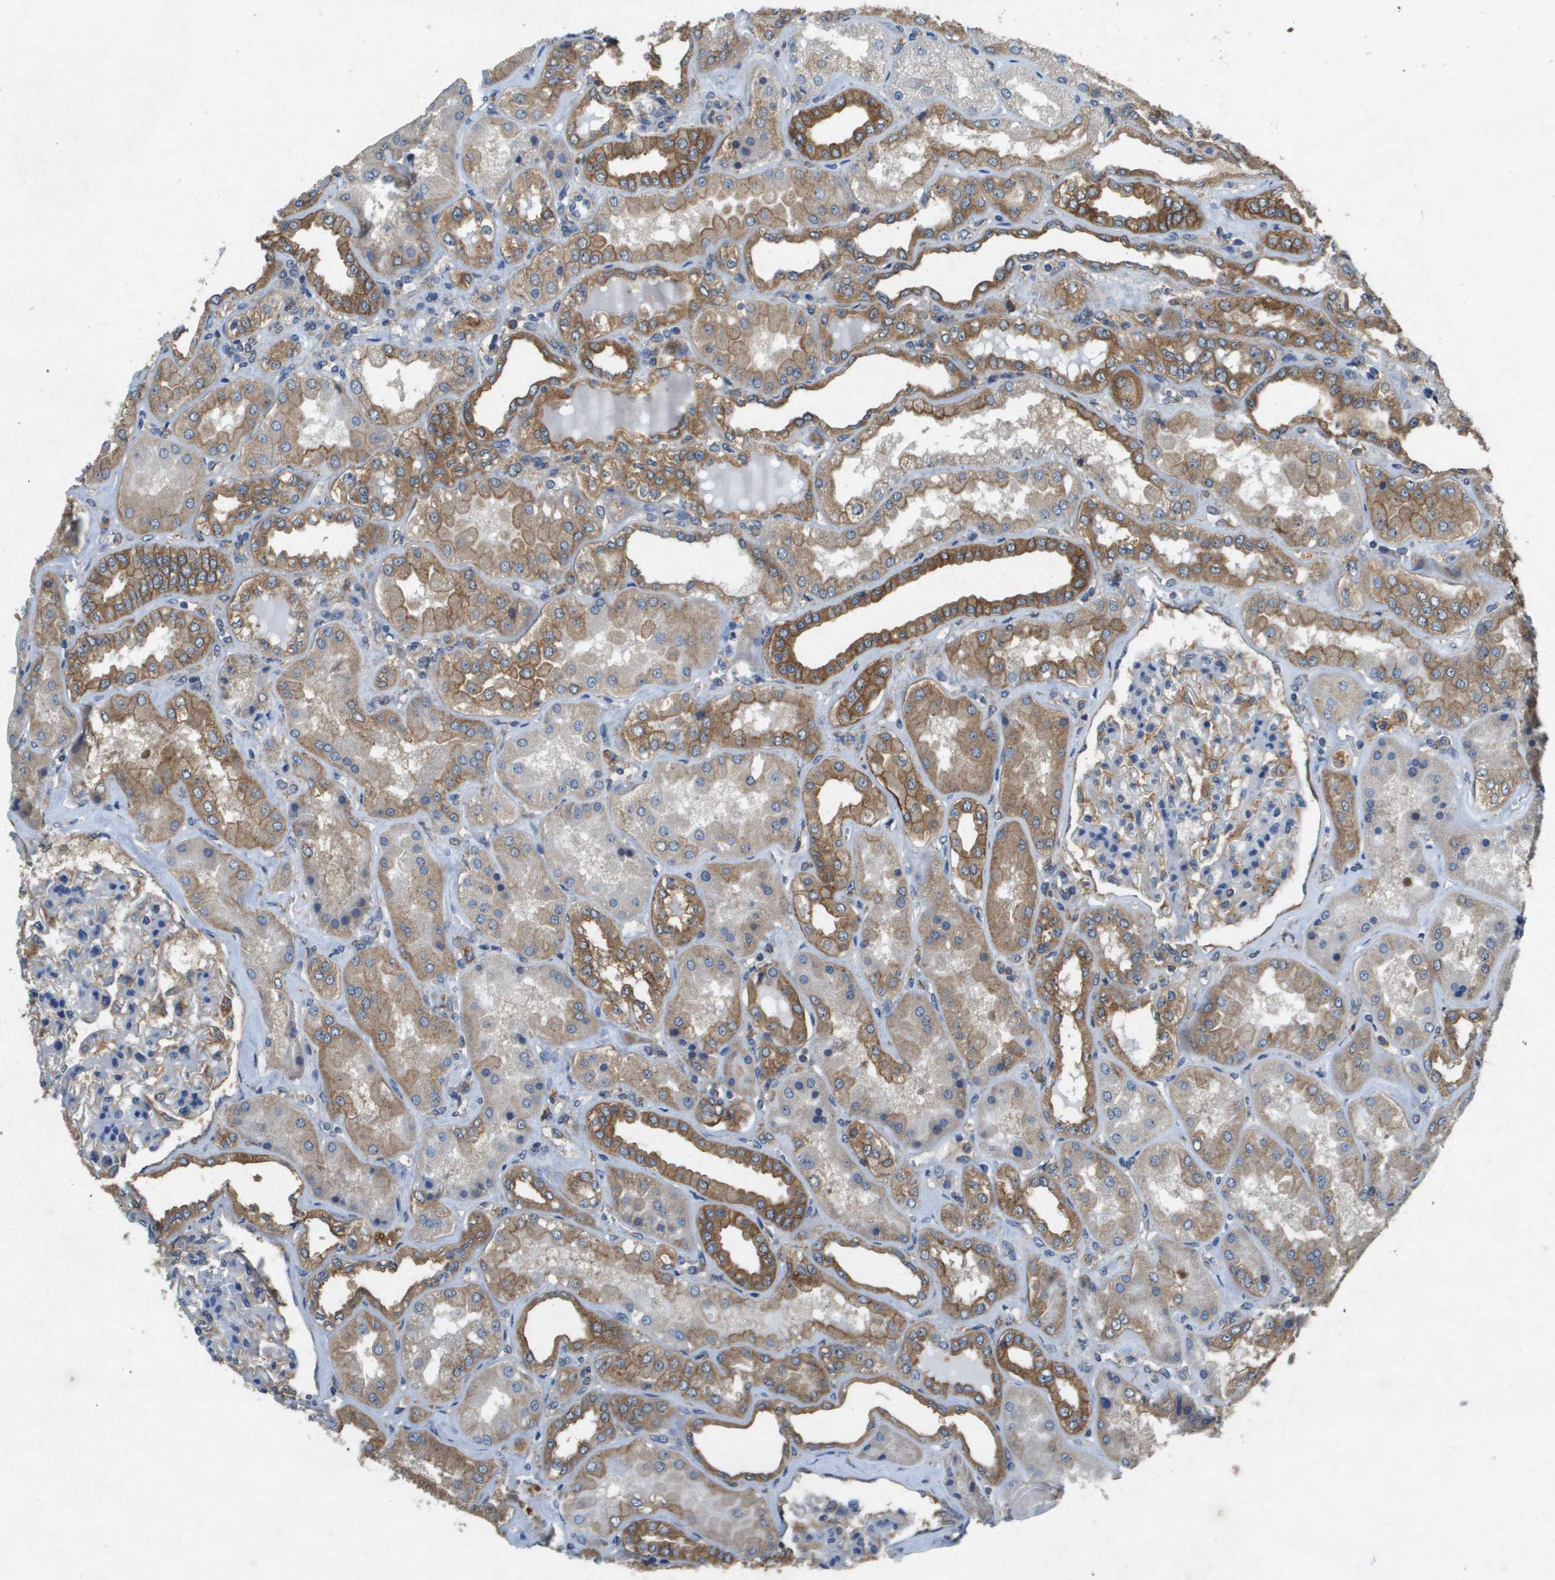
{"staining": {"intensity": "moderate", "quantity": "<25%", "location": "cytoplasmic/membranous"}, "tissue": "kidney", "cell_type": "Cells in glomeruli", "image_type": "normal", "snomed": [{"axis": "morphology", "description": "Normal tissue, NOS"}, {"axis": "topography", "description": "Kidney"}], "caption": "DAB (3,3'-diaminobenzidine) immunohistochemical staining of normal human kidney demonstrates moderate cytoplasmic/membranous protein staining in about <25% of cells in glomeruli. (brown staining indicates protein expression, while blue staining denotes nuclei).", "gene": "PTPRT", "patient": {"sex": "female", "age": 56}}